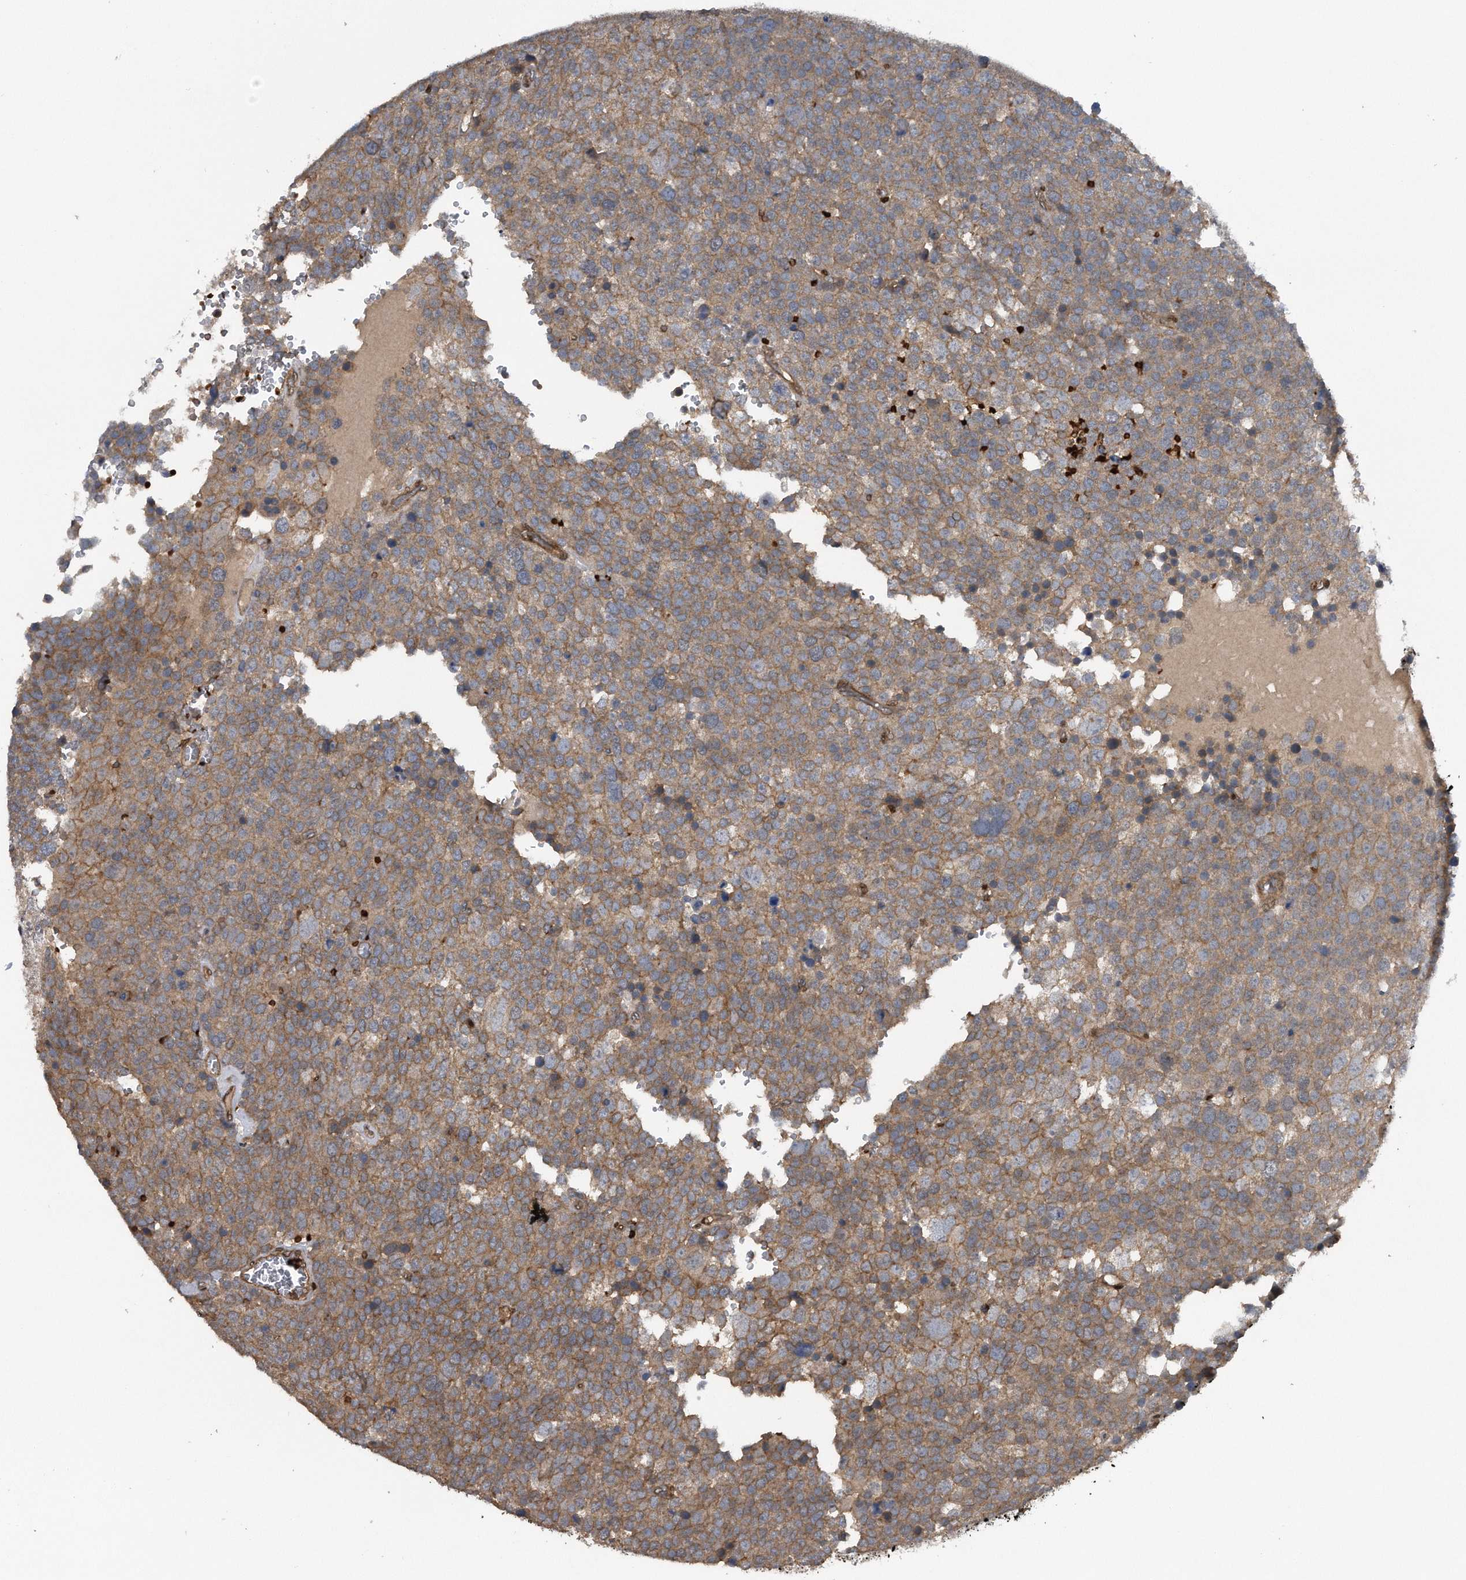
{"staining": {"intensity": "moderate", "quantity": ">75%", "location": "cytoplasmic/membranous"}, "tissue": "testis cancer", "cell_type": "Tumor cells", "image_type": "cancer", "snomed": [{"axis": "morphology", "description": "Seminoma, NOS"}, {"axis": "topography", "description": "Testis"}], "caption": "Brown immunohistochemical staining in testis cancer reveals moderate cytoplasmic/membranous expression in approximately >75% of tumor cells.", "gene": "ZNF79", "patient": {"sex": "male", "age": 71}}